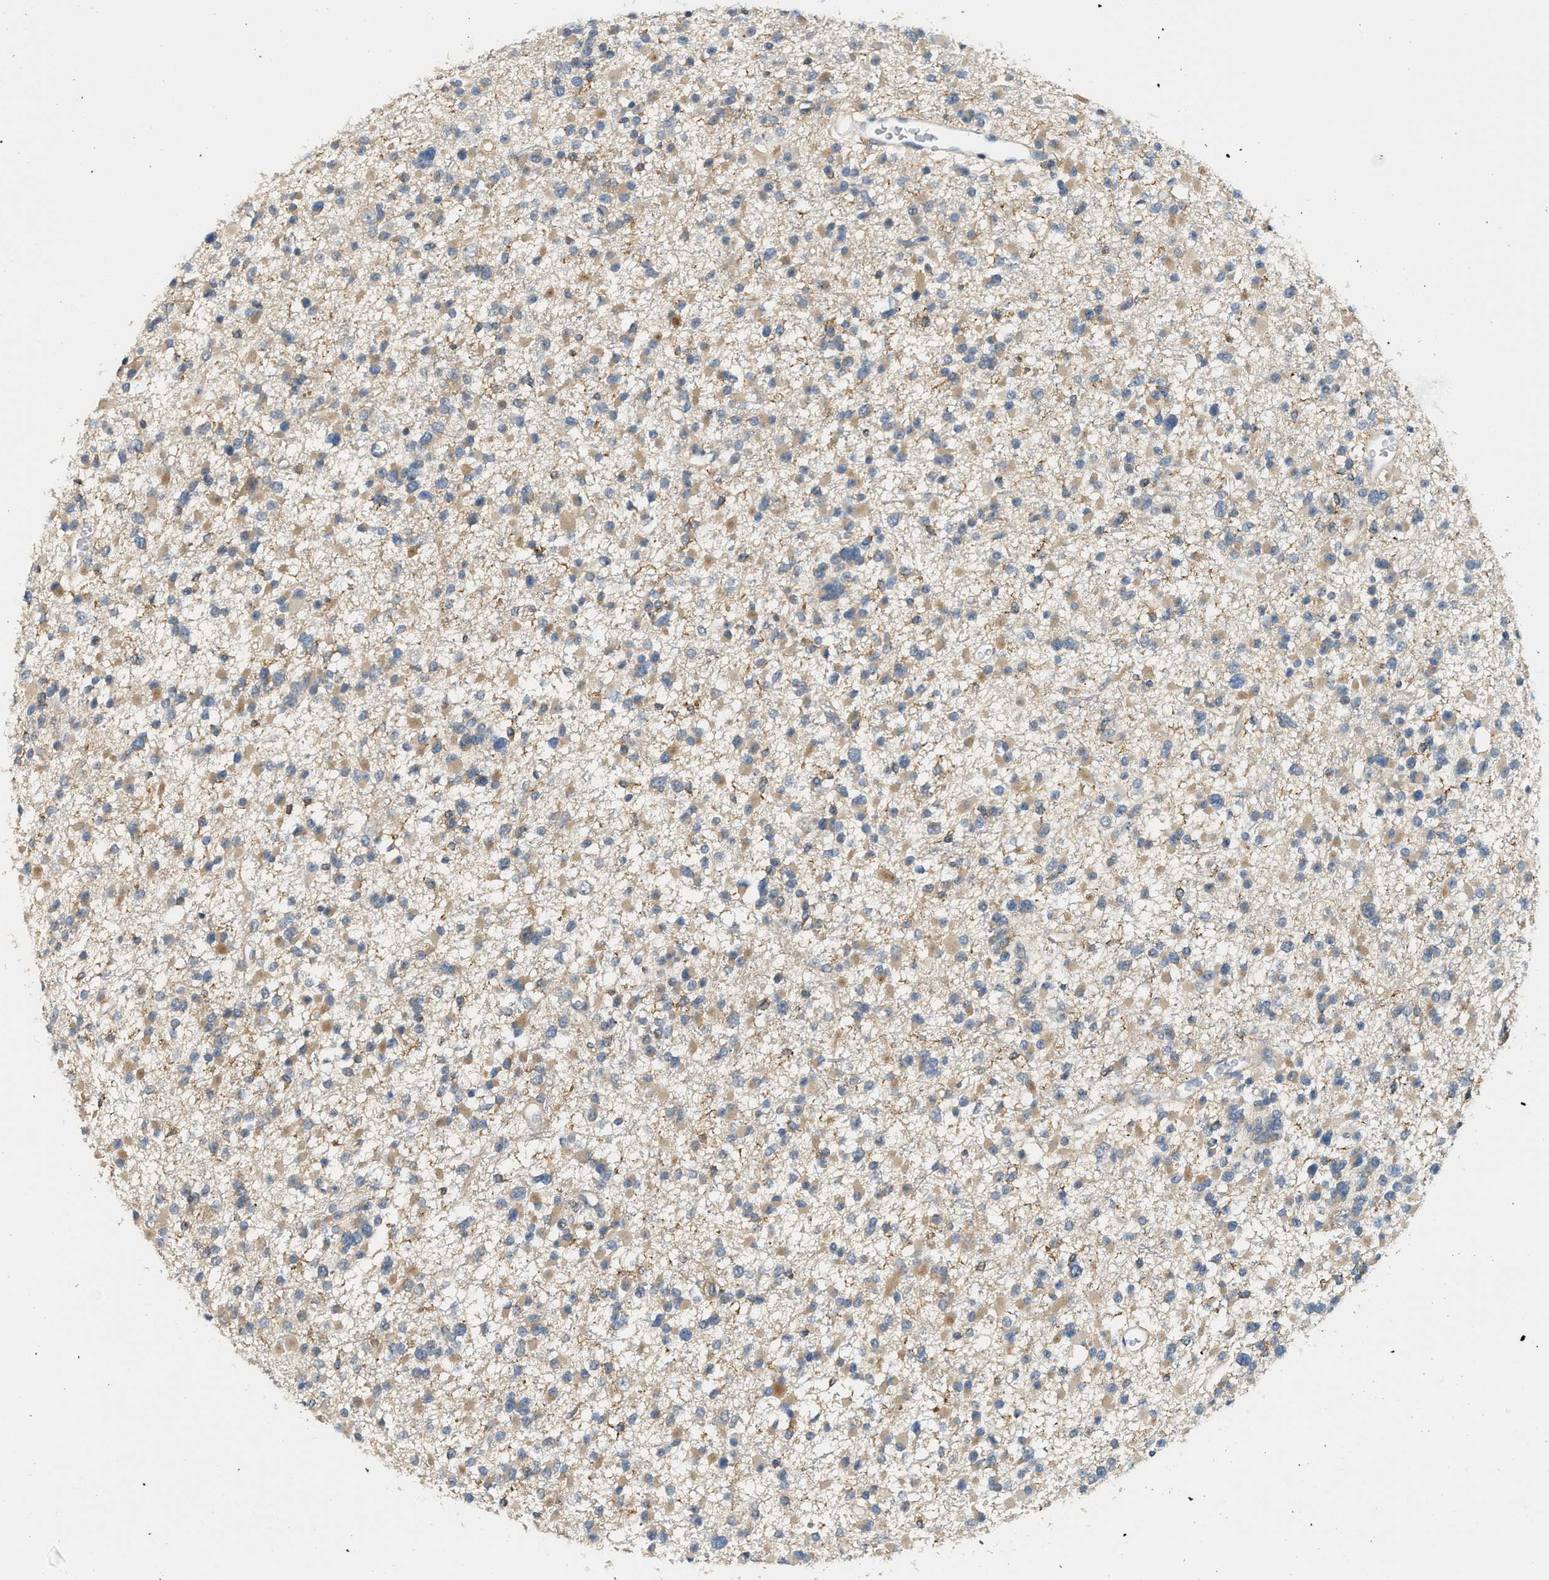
{"staining": {"intensity": "weak", "quantity": ">75%", "location": "cytoplasmic/membranous"}, "tissue": "glioma", "cell_type": "Tumor cells", "image_type": "cancer", "snomed": [{"axis": "morphology", "description": "Glioma, malignant, Low grade"}, {"axis": "topography", "description": "Brain"}], "caption": "A histopathology image of malignant glioma (low-grade) stained for a protein demonstrates weak cytoplasmic/membranous brown staining in tumor cells. The staining is performed using DAB (3,3'-diaminobenzidine) brown chromogen to label protein expression. The nuclei are counter-stained blue using hematoxylin.", "gene": "PDCL3", "patient": {"sex": "female", "age": 22}}